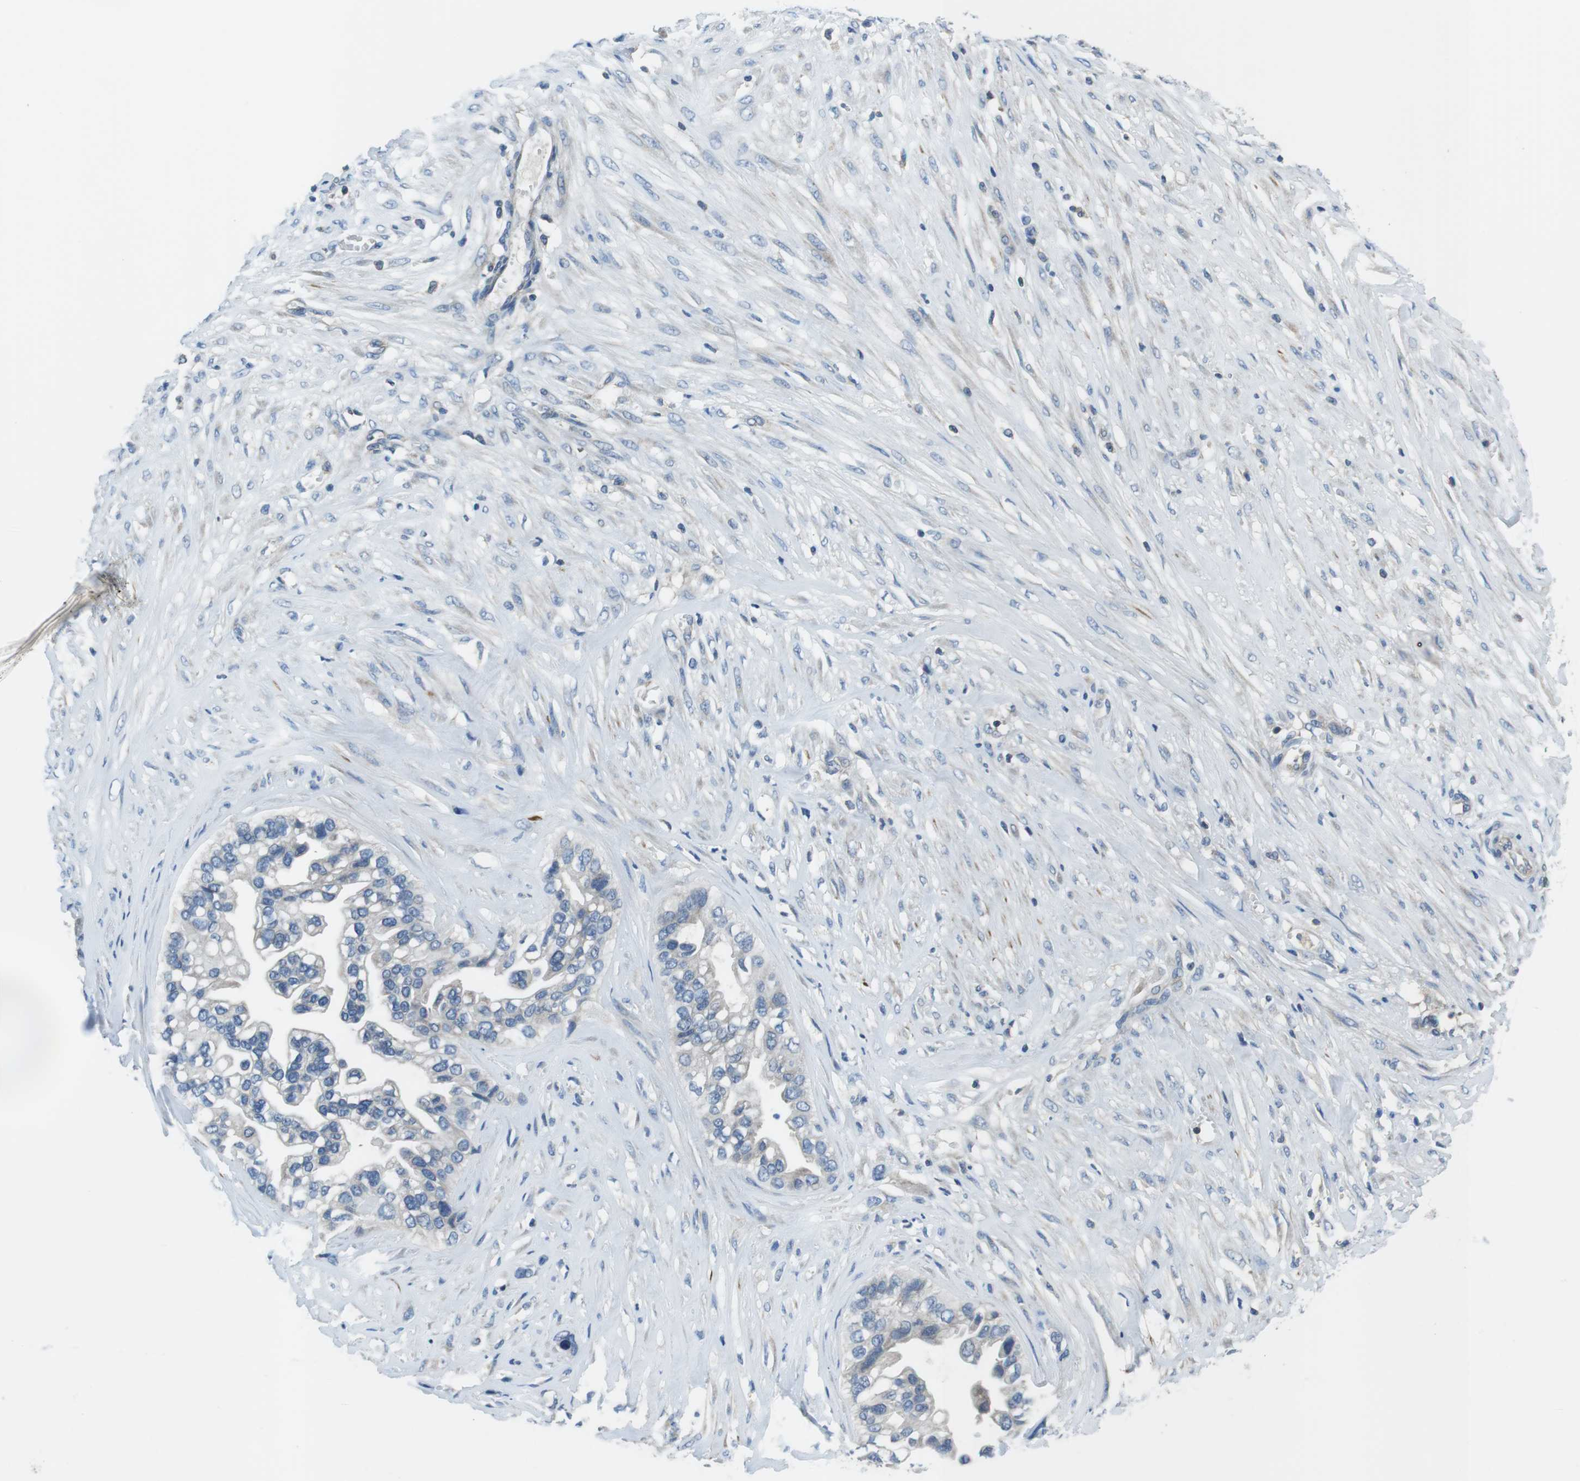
{"staining": {"intensity": "negative", "quantity": "none", "location": "none"}, "tissue": "ovarian cancer", "cell_type": "Tumor cells", "image_type": "cancer", "snomed": [{"axis": "morphology", "description": "Cystadenocarcinoma, mucinous, NOS"}, {"axis": "topography", "description": "Ovary"}], "caption": "The photomicrograph reveals no significant staining in tumor cells of ovarian mucinous cystadenocarcinoma.", "gene": "PIK3CD", "patient": {"sex": "female", "age": 80}}